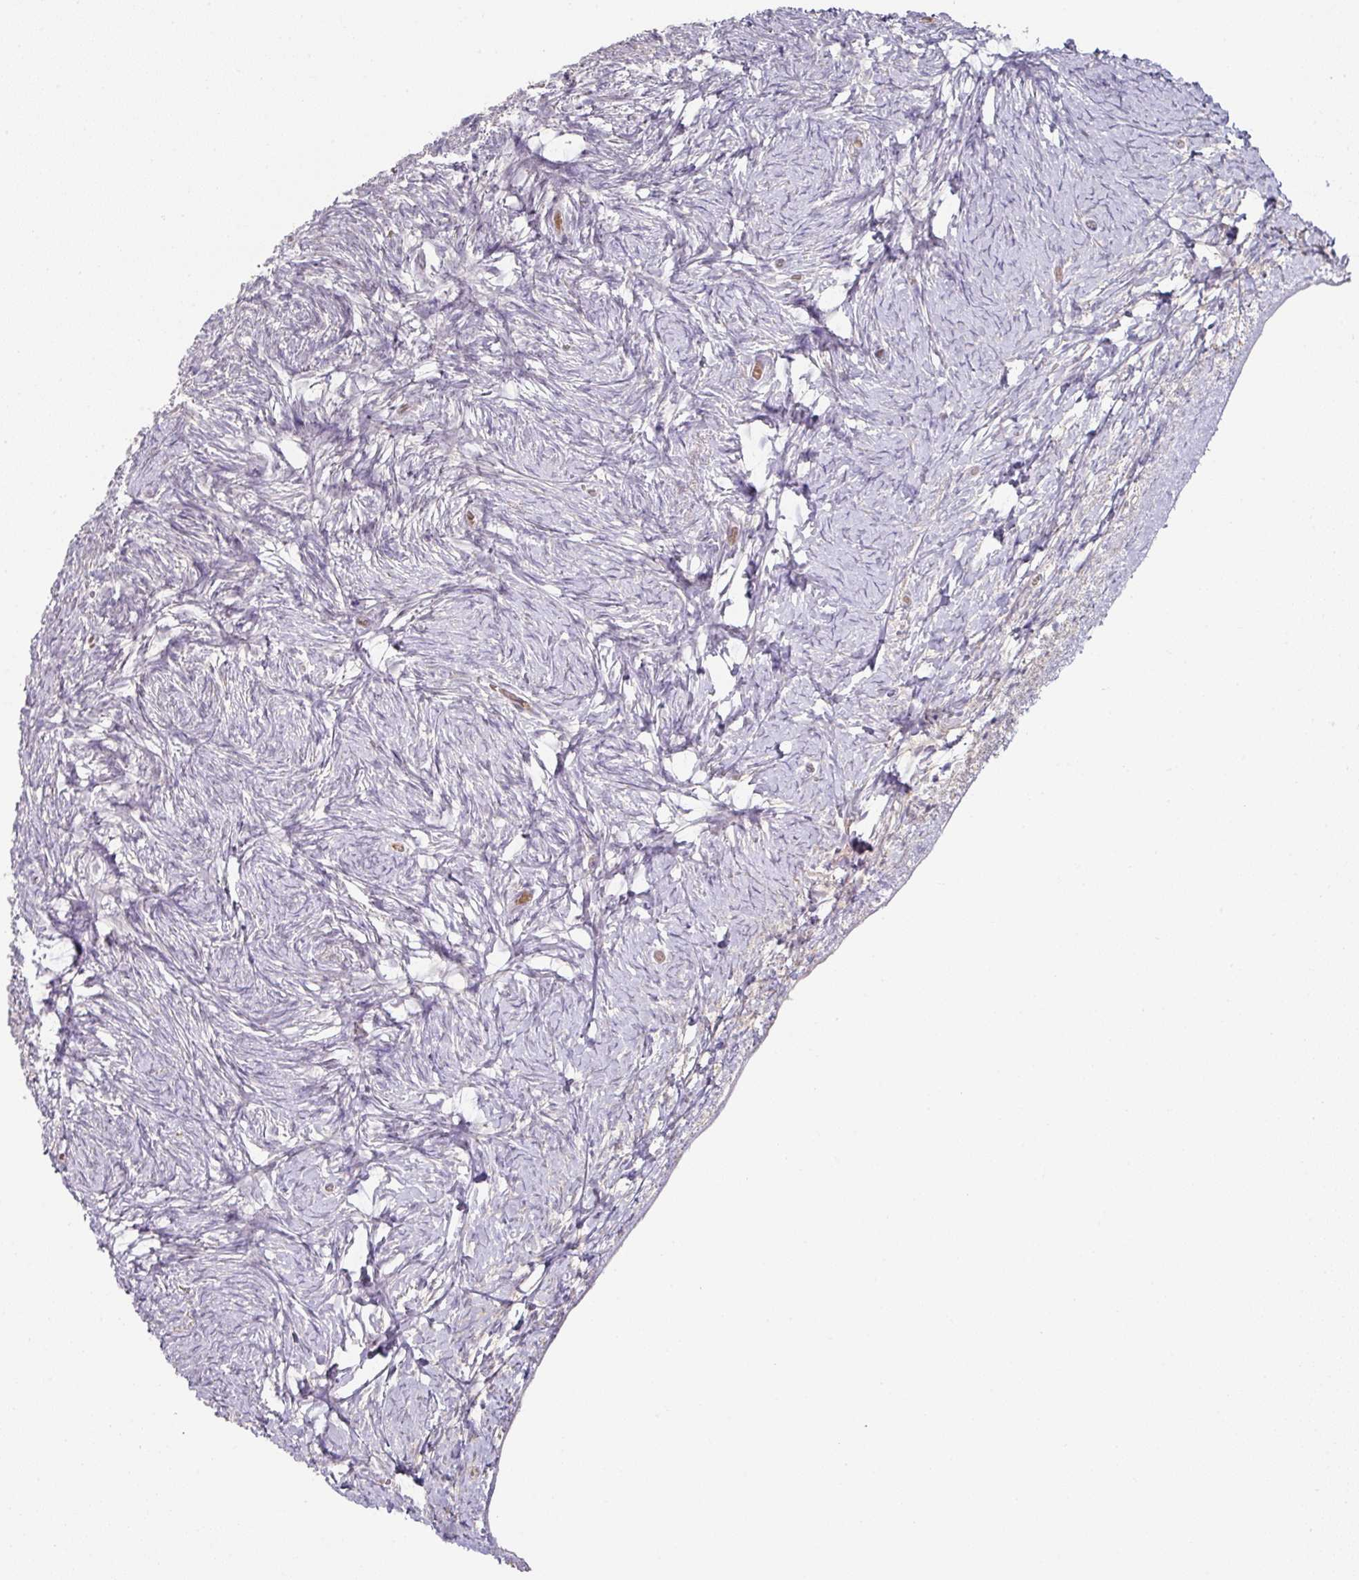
{"staining": {"intensity": "negative", "quantity": "none", "location": "none"}, "tissue": "ovary", "cell_type": "Ovarian stroma cells", "image_type": "normal", "snomed": [{"axis": "morphology", "description": "Normal tissue, NOS"}, {"axis": "topography", "description": "Ovary"}], "caption": "This is an immunohistochemistry photomicrograph of benign human ovary. There is no positivity in ovarian stroma cells.", "gene": "TARM1", "patient": {"sex": "female", "age": 39}}